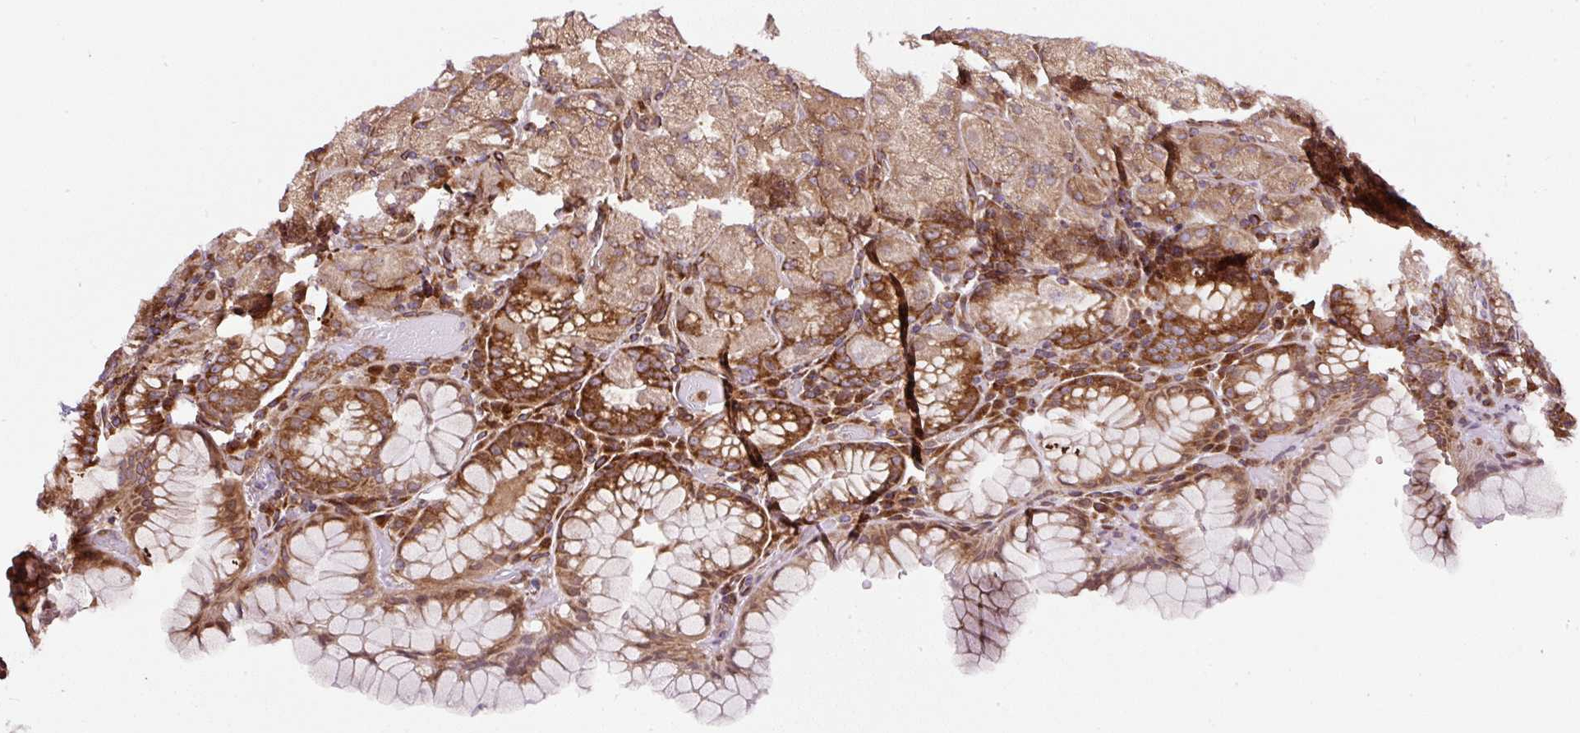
{"staining": {"intensity": "moderate", "quantity": ">75%", "location": "cytoplasmic/membranous"}, "tissue": "stomach", "cell_type": "Glandular cells", "image_type": "normal", "snomed": [{"axis": "morphology", "description": "Normal tissue, NOS"}, {"axis": "topography", "description": "Stomach, upper"}, {"axis": "topography", "description": "Stomach, lower"}], "caption": "The immunohistochemical stain shows moderate cytoplasmic/membranous expression in glandular cells of benign stomach.", "gene": "KDM4E", "patient": {"sex": "male", "age": 80}}